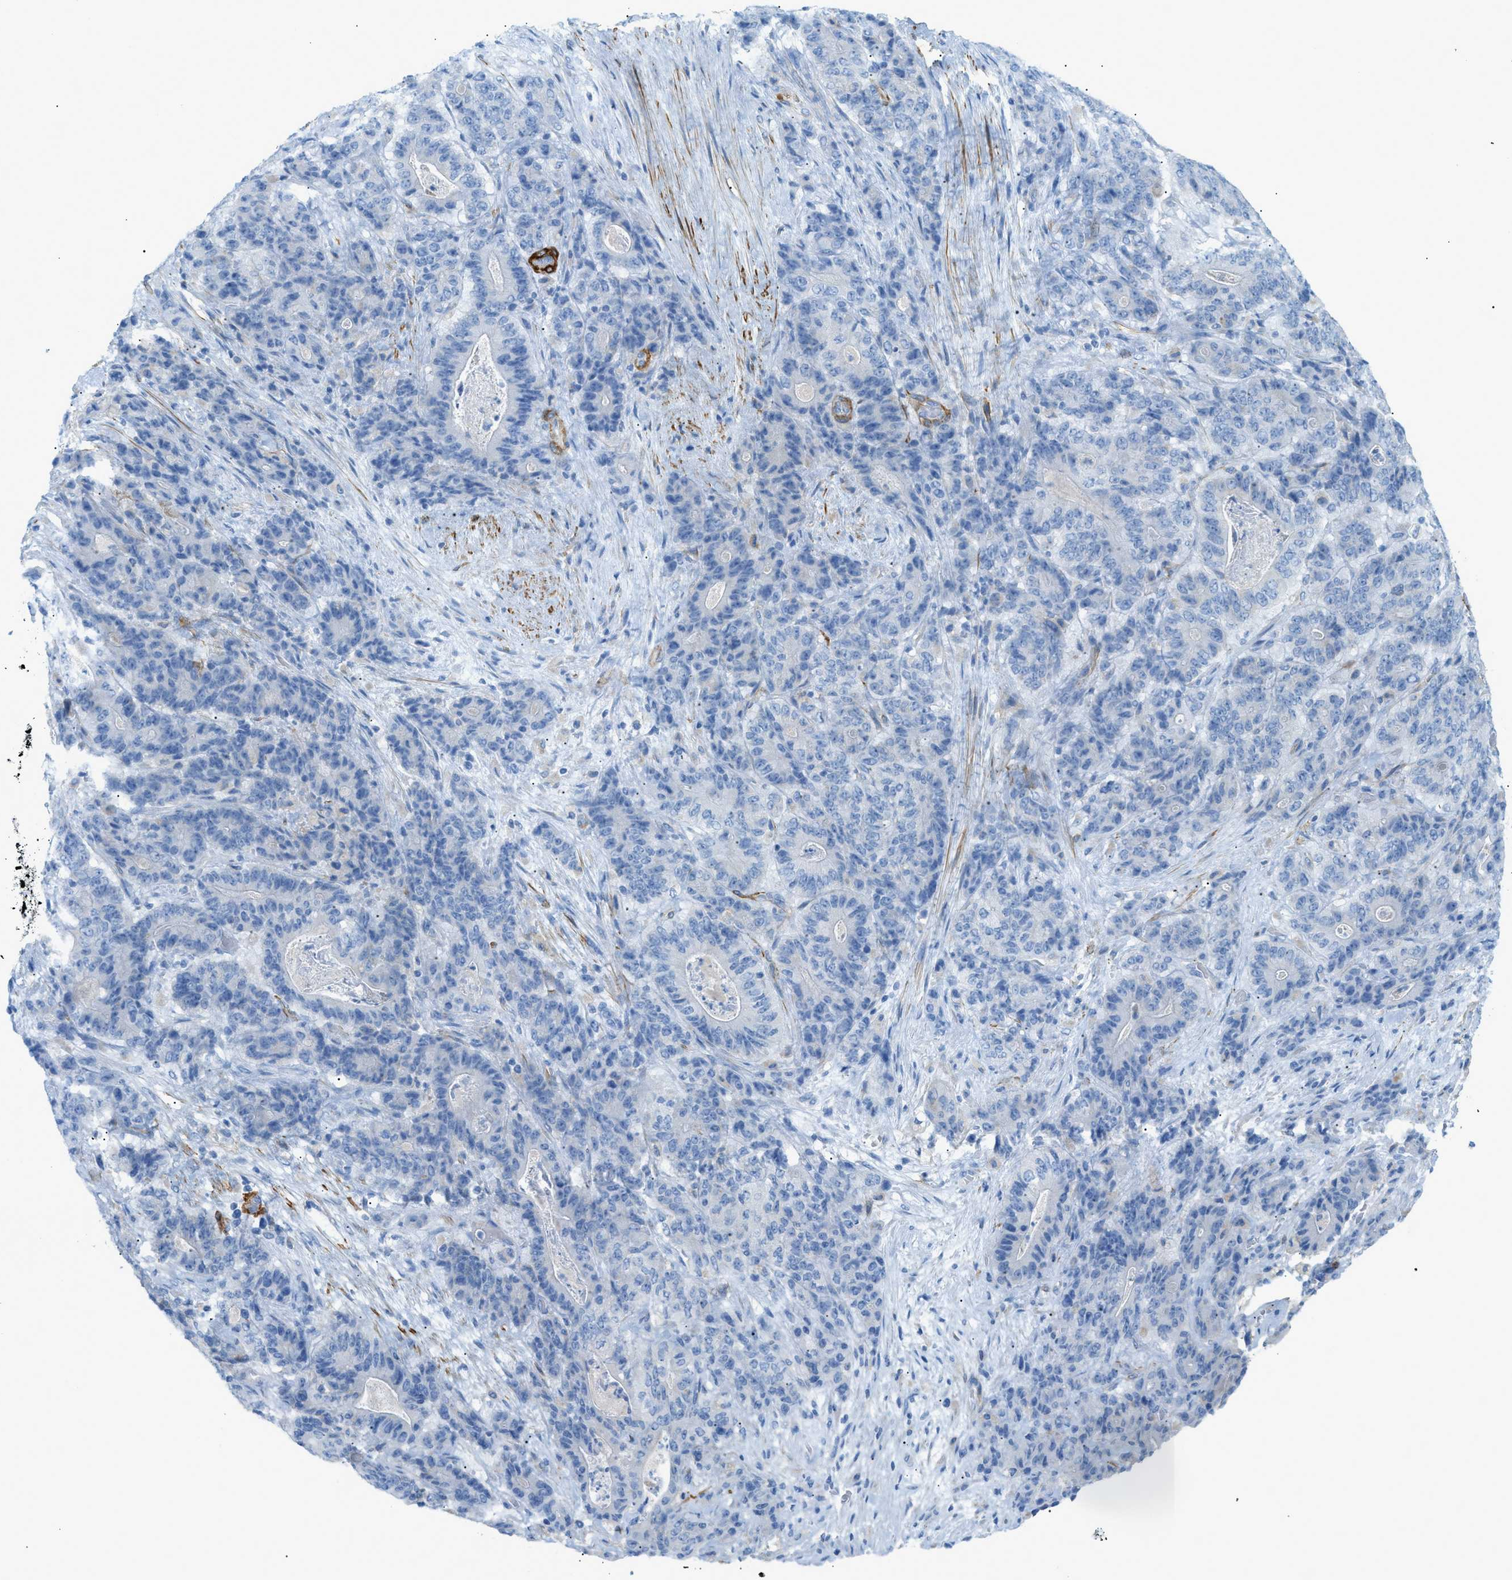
{"staining": {"intensity": "negative", "quantity": "none", "location": "none"}, "tissue": "stomach cancer", "cell_type": "Tumor cells", "image_type": "cancer", "snomed": [{"axis": "morphology", "description": "Adenocarcinoma, NOS"}, {"axis": "topography", "description": "Stomach"}], "caption": "There is no significant expression in tumor cells of stomach cancer. (Immunohistochemistry, brightfield microscopy, high magnification).", "gene": "MYH11", "patient": {"sex": "female", "age": 73}}